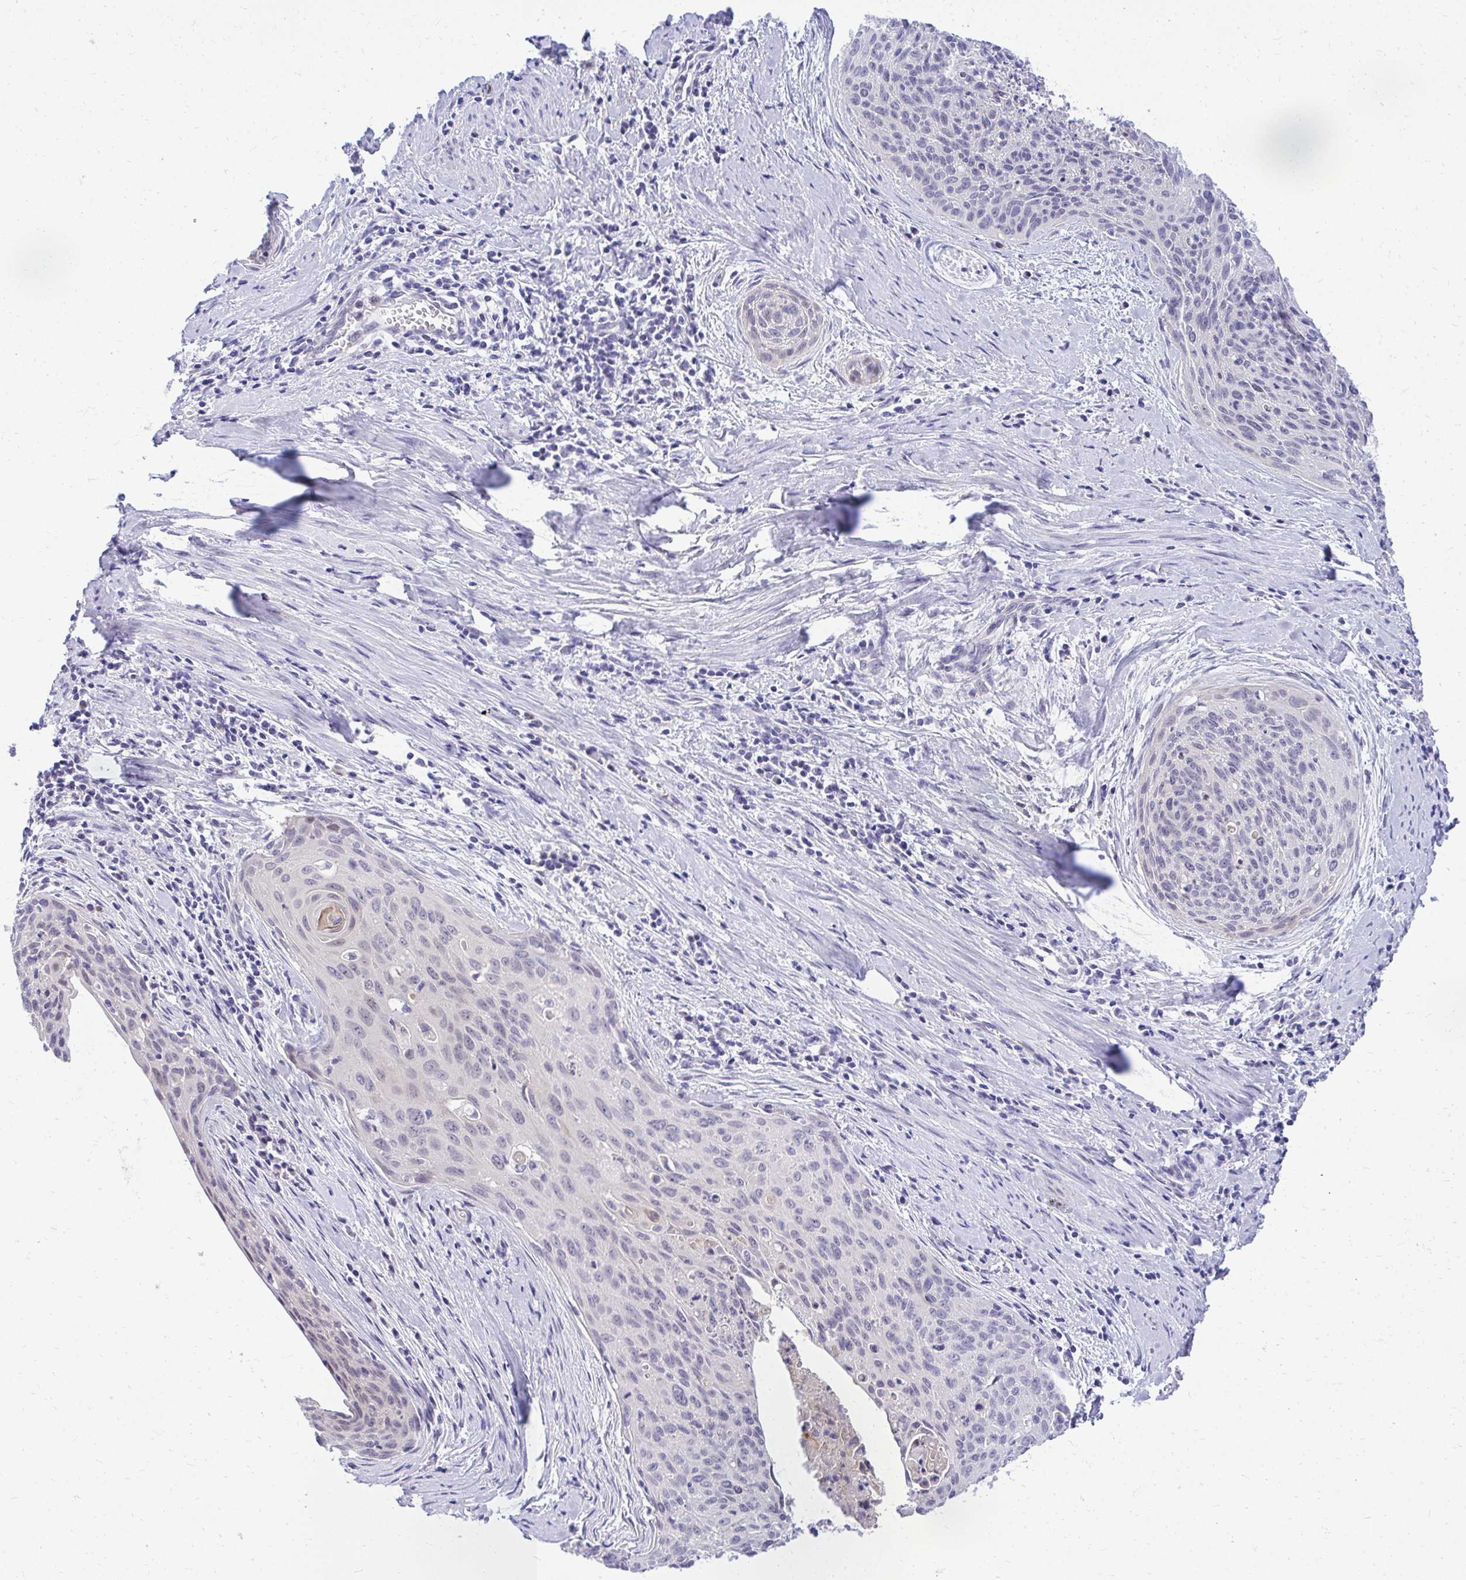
{"staining": {"intensity": "negative", "quantity": "none", "location": "none"}, "tissue": "cervical cancer", "cell_type": "Tumor cells", "image_type": "cancer", "snomed": [{"axis": "morphology", "description": "Squamous cell carcinoma, NOS"}, {"axis": "topography", "description": "Cervix"}], "caption": "IHC image of neoplastic tissue: cervical cancer stained with DAB (3,3'-diaminobenzidine) displays no significant protein expression in tumor cells.", "gene": "ZSWIM9", "patient": {"sex": "female", "age": 55}}